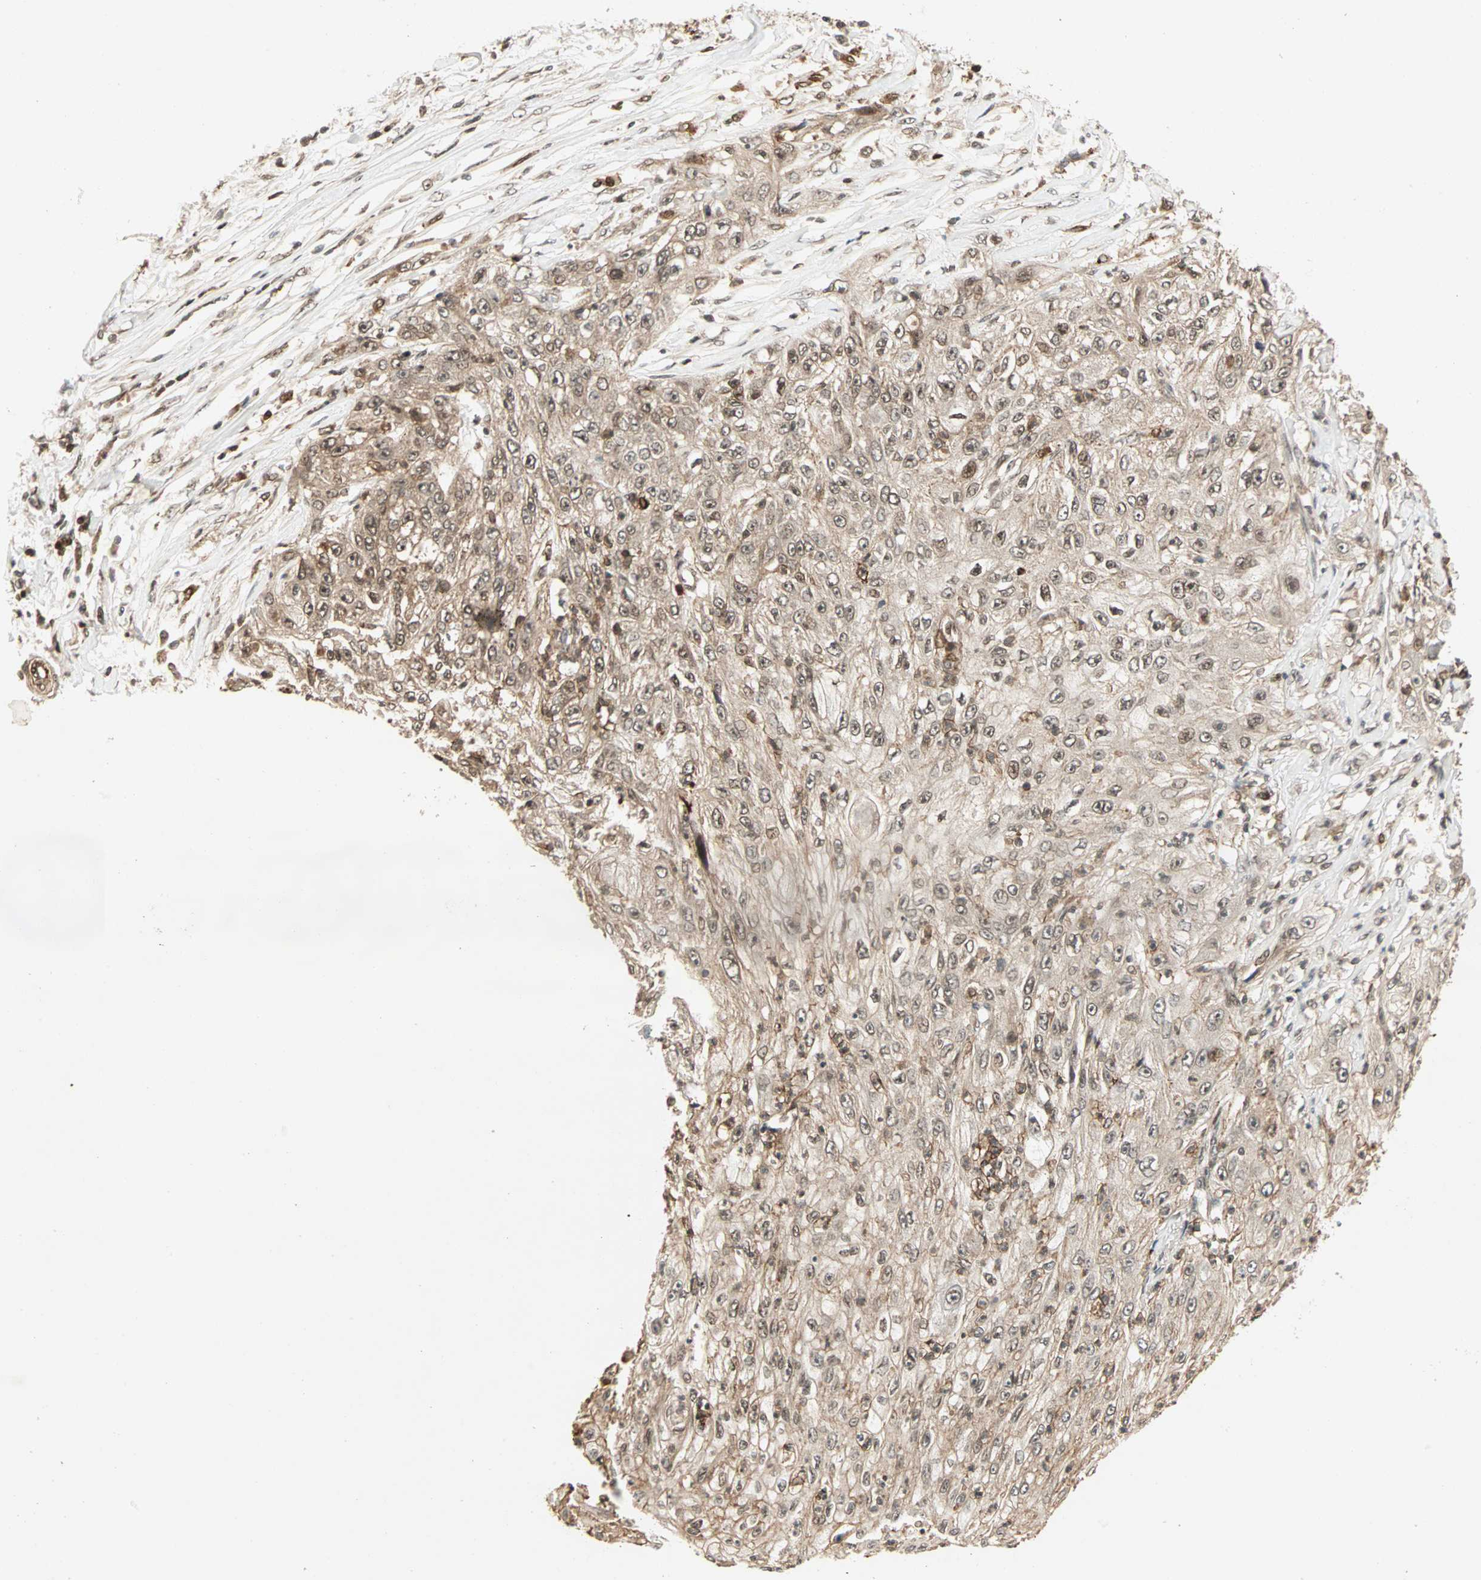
{"staining": {"intensity": "moderate", "quantity": ">75%", "location": "cytoplasmic/membranous,nuclear"}, "tissue": "lung cancer", "cell_type": "Tumor cells", "image_type": "cancer", "snomed": [{"axis": "morphology", "description": "Inflammation, NOS"}, {"axis": "morphology", "description": "Squamous cell carcinoma, NOS"}, {"axis": "topography", "description": "Lymph node"}, {"axis": "topography", "description": "Soft tissue"}, {"axis": "topography", "description": "Lung"}], "caption": "This photomicrograph exhibits IHC staining of lung cancer (squamous cell carcinoma), with medium moderate cytoplasmic/membranous and nuclear positivity in about >75% of tumor cells.", "gene": "ZBED9", "patient": {"sex": "male", "age": 66}}